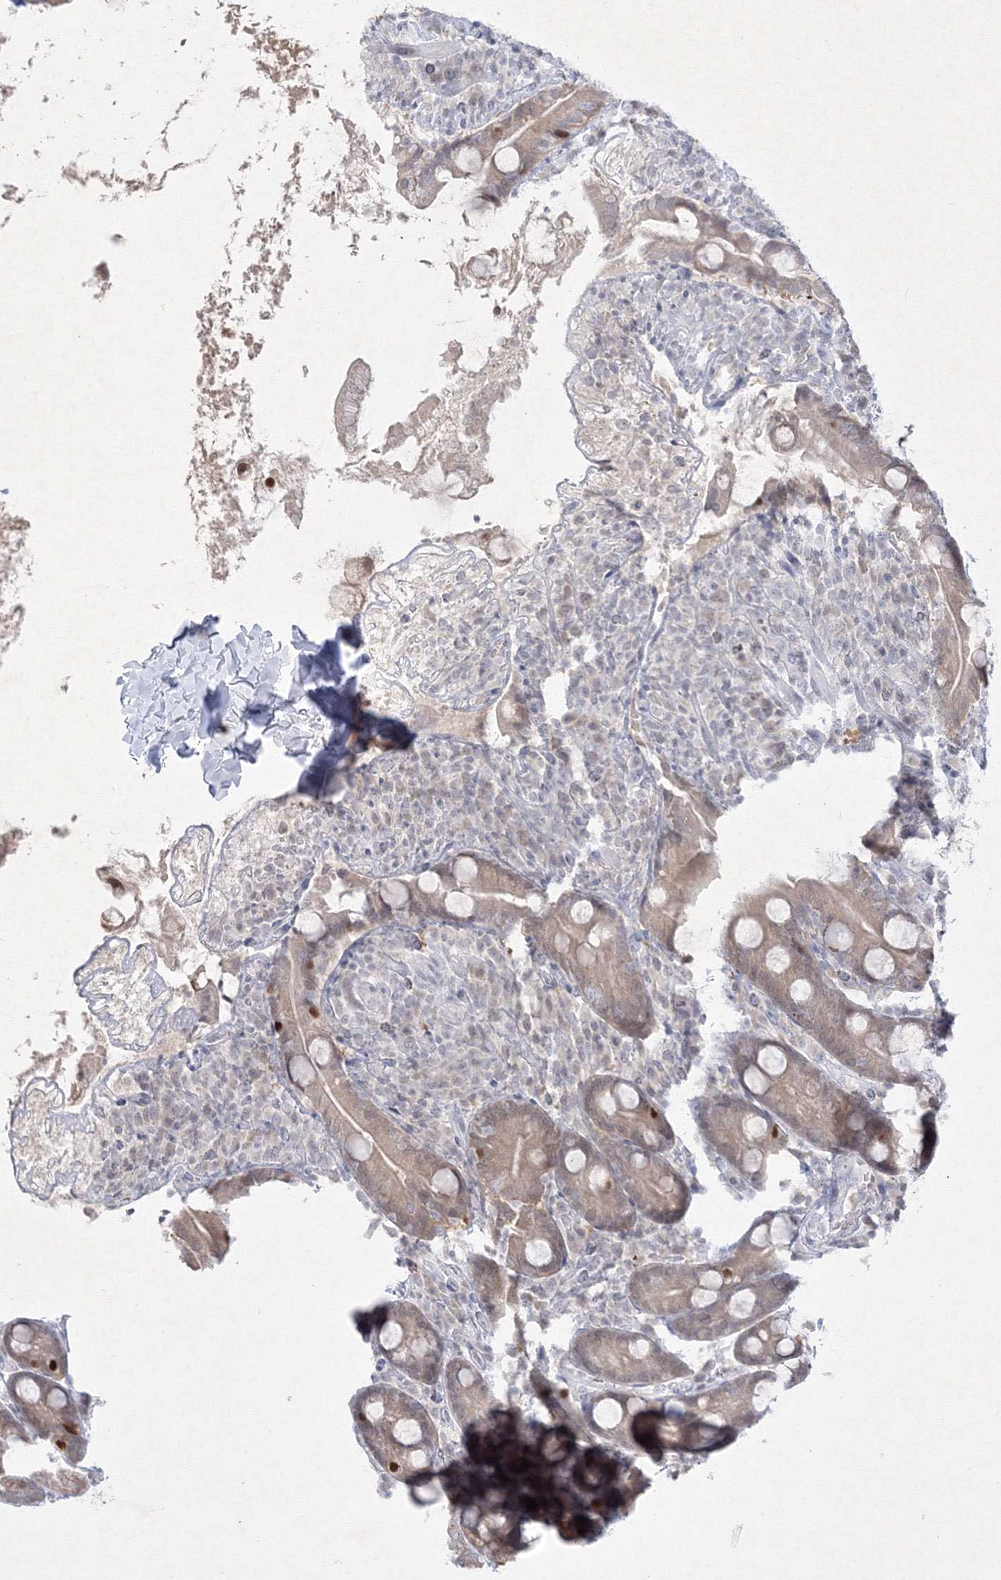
{"staining": {"intensity": "moderate", "quantity": "<25%", "location": "nuclear"}, "tissue": "duodenum", "cell_type": "Glandular cells", "image_type": "normal", "snomed": [{"axis": "morphology", "description": "Normal tissue, NOS"}, {"axis": "topography", "description": "Duodenum"}], "caption": "Immunohistochemistry (DAB) staining of unremarkable duodenum demonstrates moderate nuclear protein staining in about <25% of glandular cells. (Stains: DAB in brown, nuclei in blue, Microscopy: brightfield microscopy at high magnification).", "gene": "NXPE3", "patient": {"sex": "male", "age": 35}}